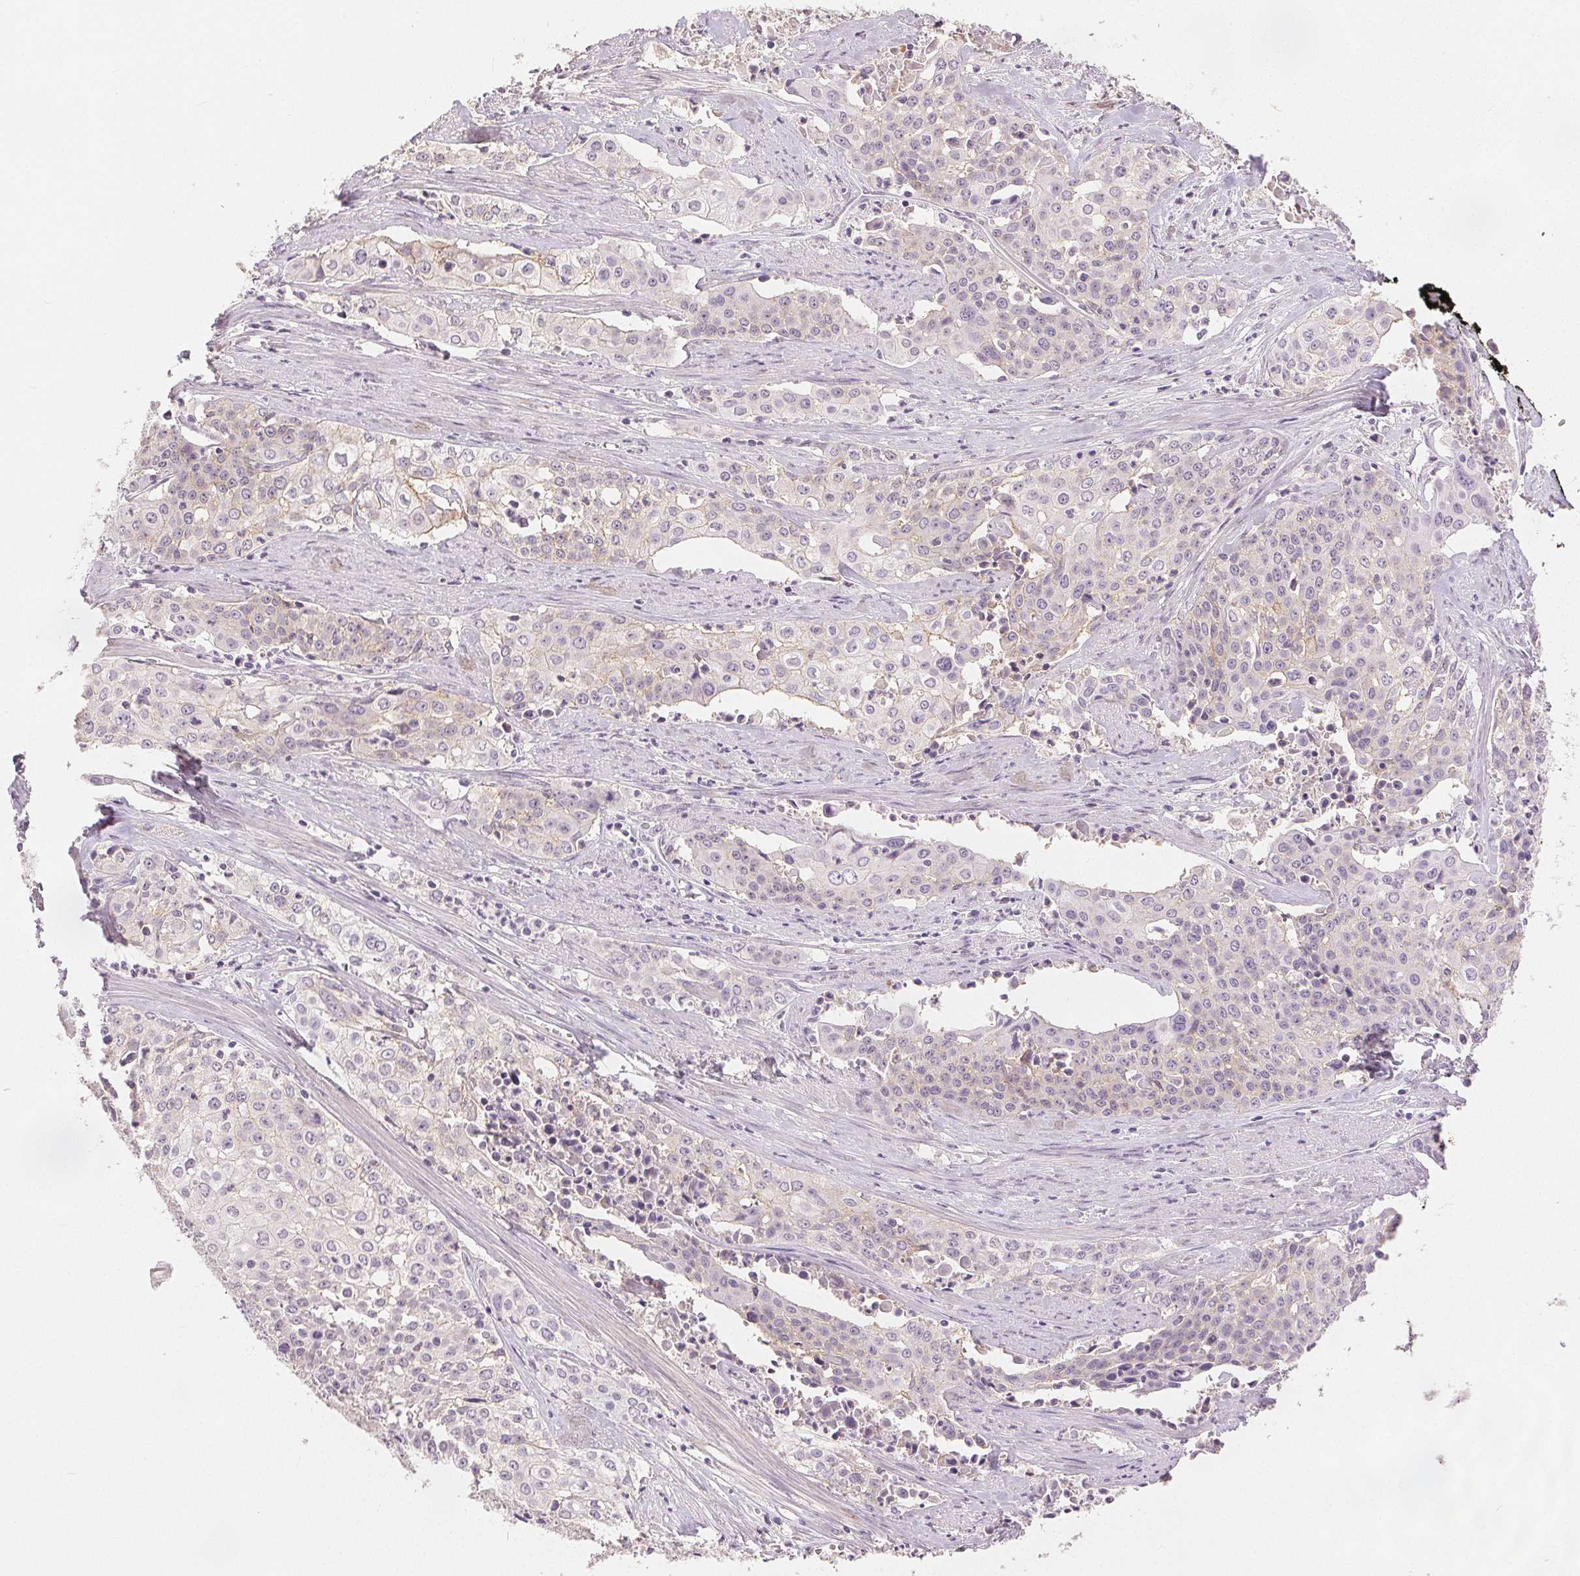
{"staining": {"intensity": "negative", "quantity": "none", "location": "none"}, "tissue": "cervical cancer", "cell_type": "Tumor cells", "image_type": "cancer", "snomed": [{"axis": "morphology", "description": "Squamous cell carcinoma, NOS"}, {"axis": "topography", "description": "Cervix"}], "caption": "Immunohistochemical staining of squamous cell carcinoma (cervical) exhibits no significant expression in tumor cells.", "gene": "CA12", "patient": {"sex": "female", "age": 39}}